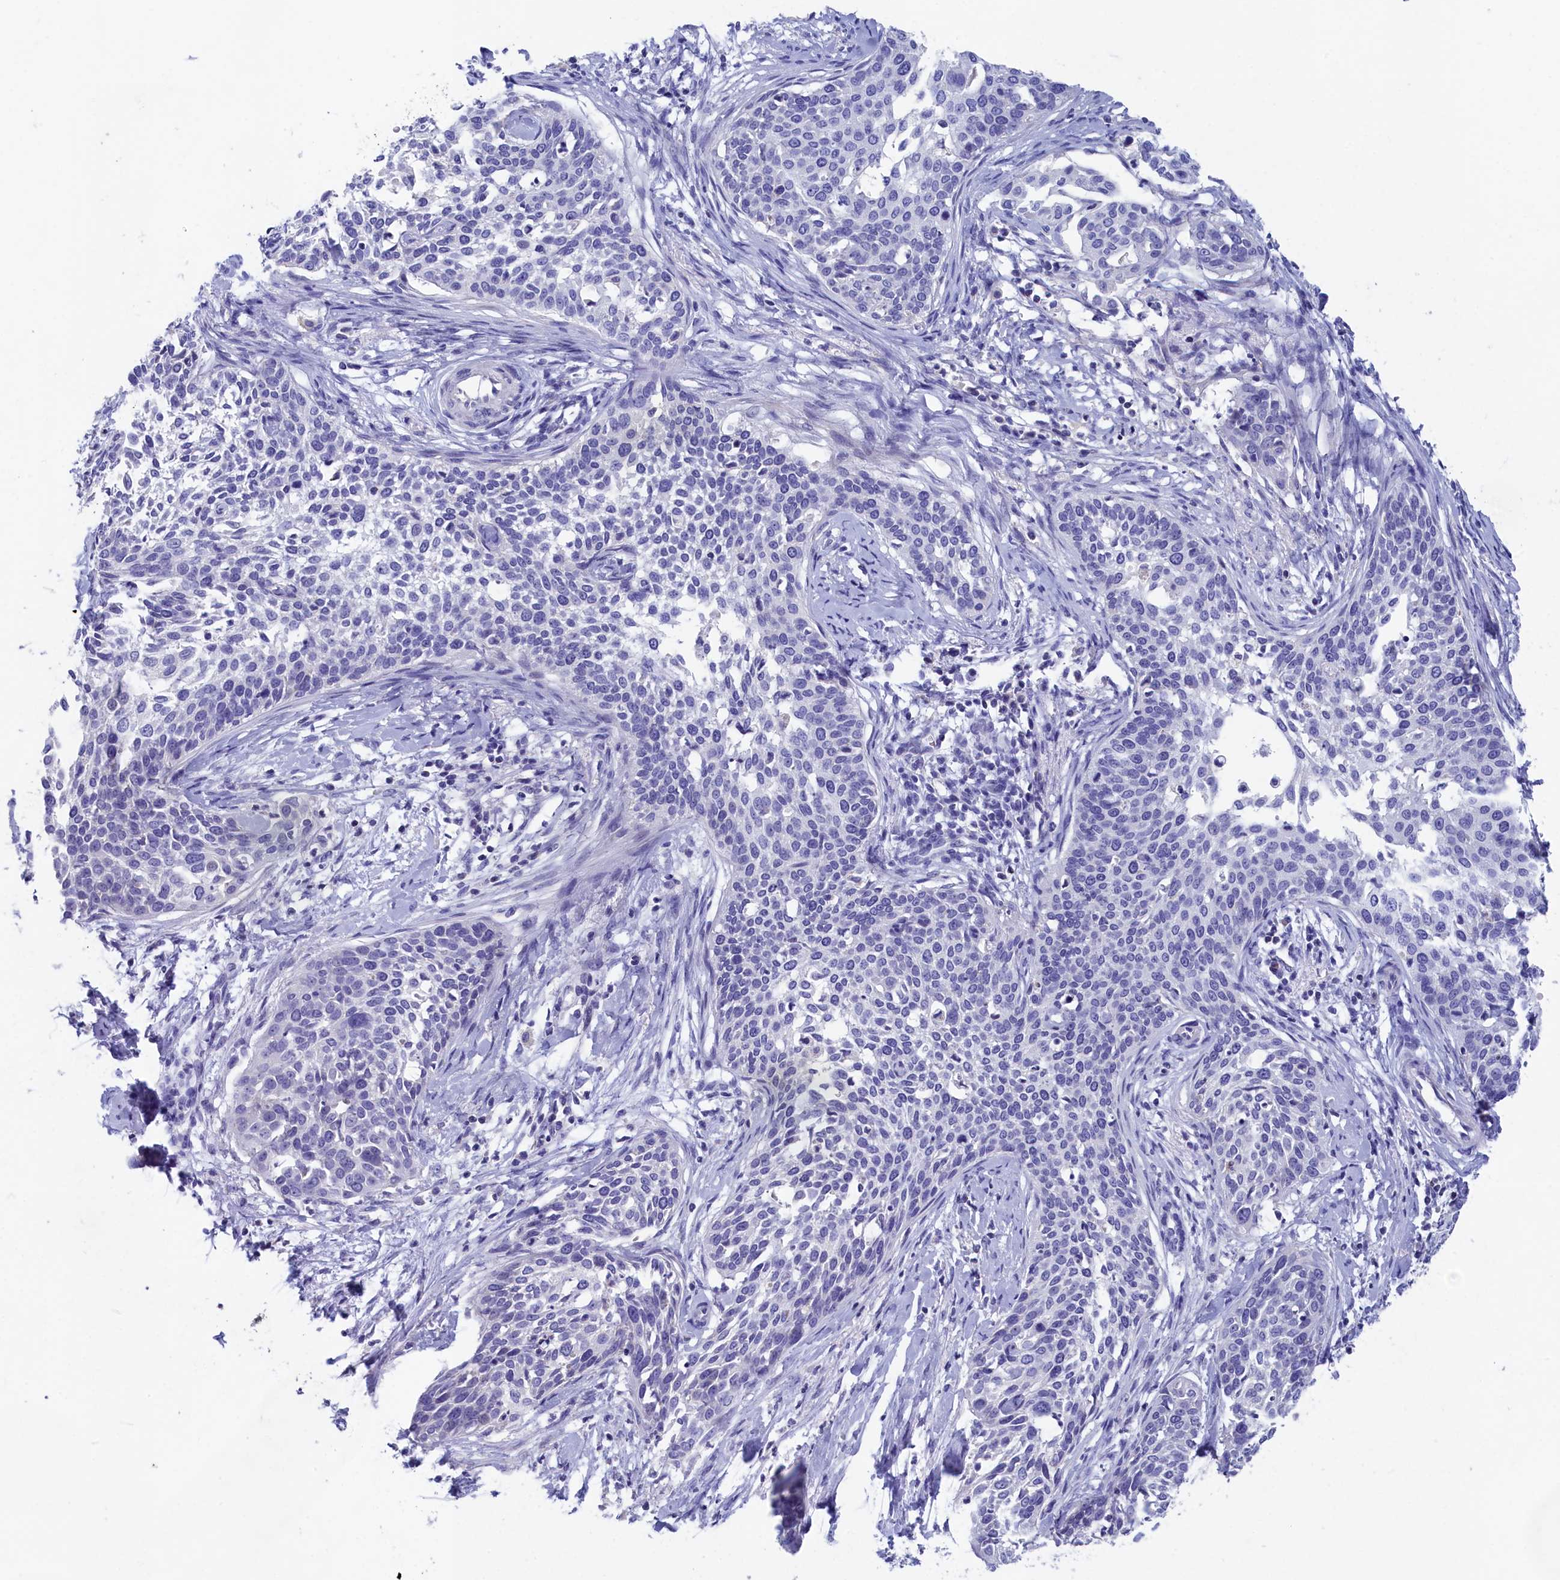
{"staining": {"intensity": "negative", "quantity": "none", "location": "none"}, "tissue": "cervical cancer", "cell_type": "Tumor cells", "image_type": "cancer", "snomed": [{"axis": "morphology", "description": "Squamous cell carcinoma, NOS"}, {"axis": "topography", "description": "Cervix"}], "caption": "A micrograph of cervical squamous cell carcinoma stained for a protein shows no brown staining in tumor cells.", "gene": "PRDM12", "patient": {"sex": "female", "age": 44}}